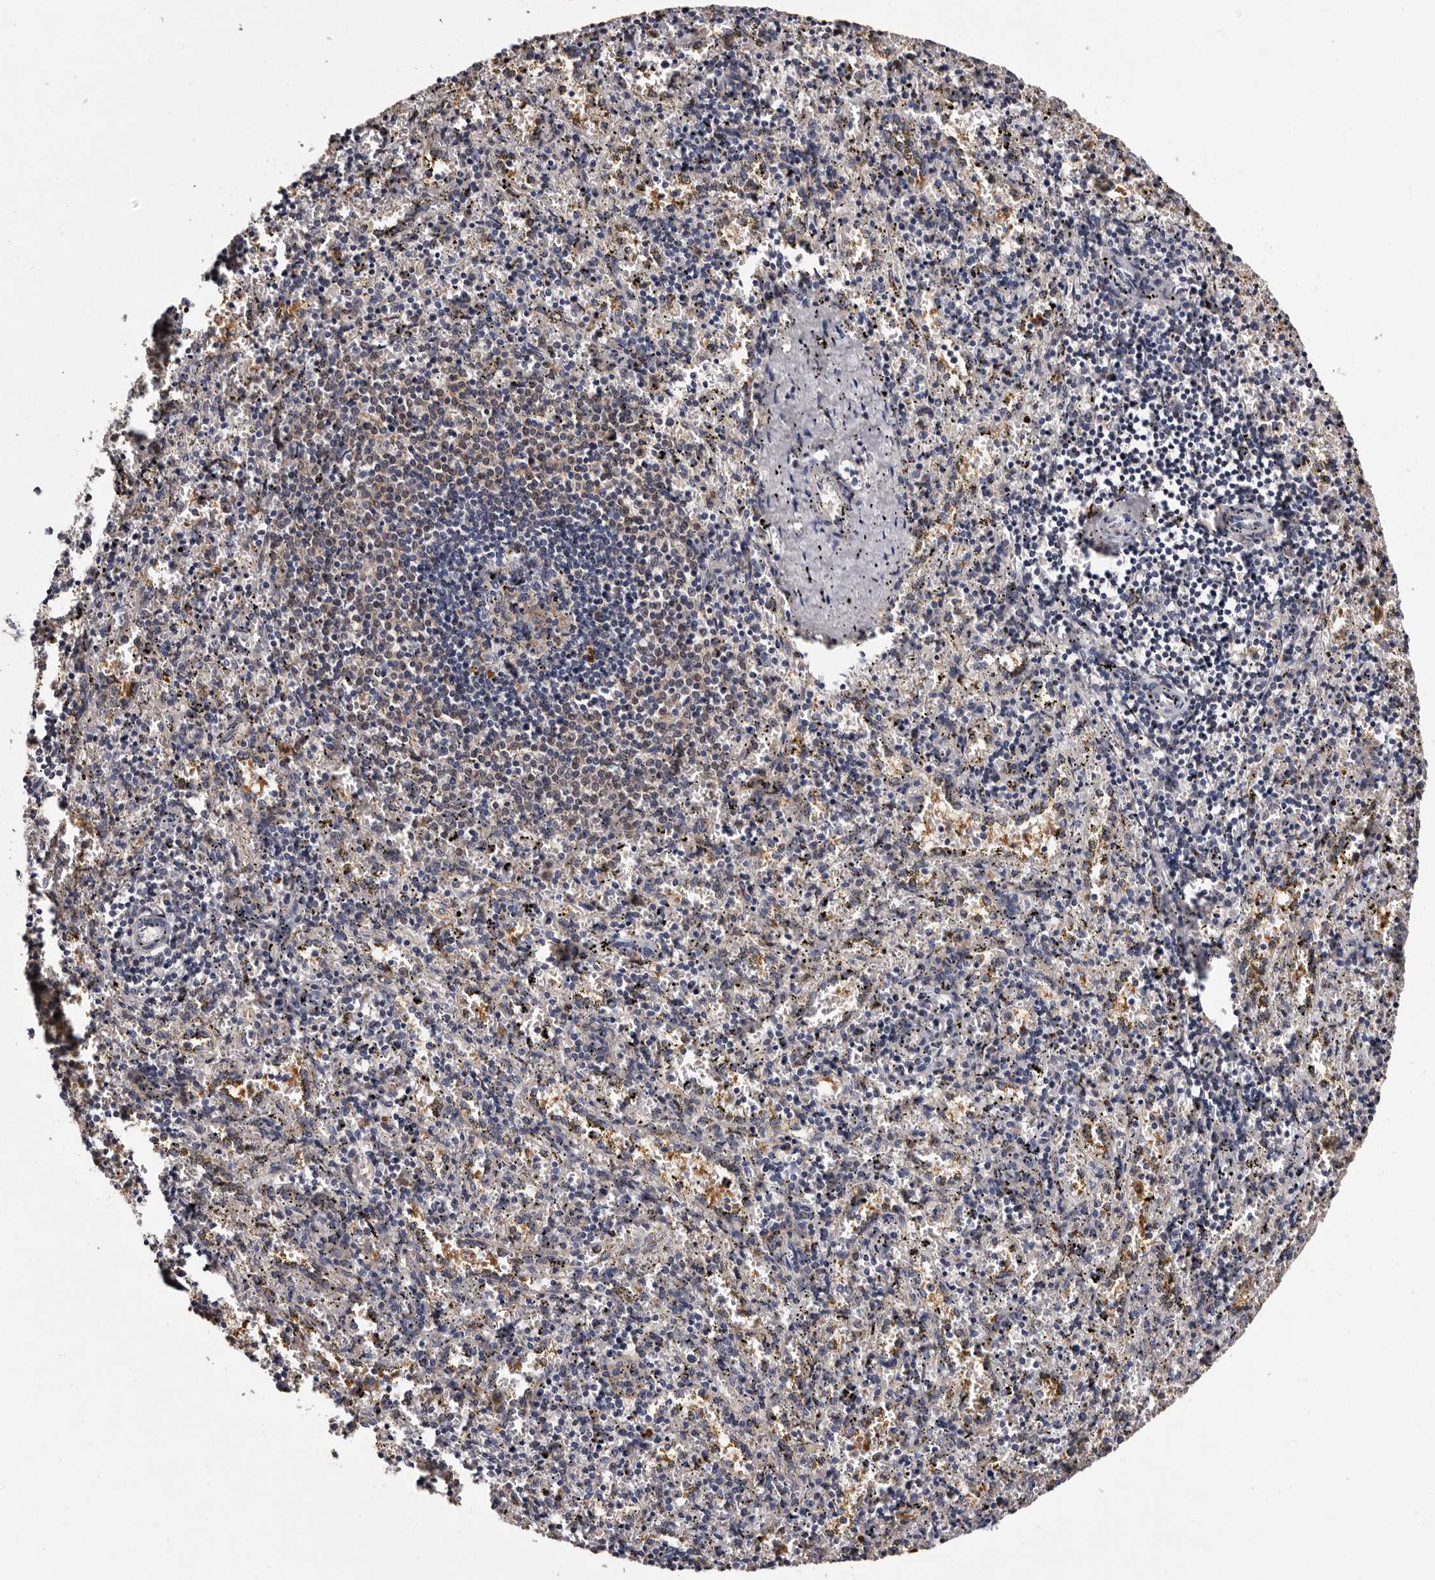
{"staining": {"intensity": "weak", "quantity": "<25%", "location": "cytoplasmic/membranous"}, "tissue": "spleen", "cell_type": "Cells in red pulp", "image_type": "normal", "snomed": [{"axis": "morphology", "description": "Normal tissue, NOS"}, {"axis": "topography", "description": "Spleen"}], "caption": "This is an IHC histopathology image of benign spleen. There is no expression in cells in red pulp.", "gene": "DNPH1", "patient": {"sex": "male", "age": 11}}